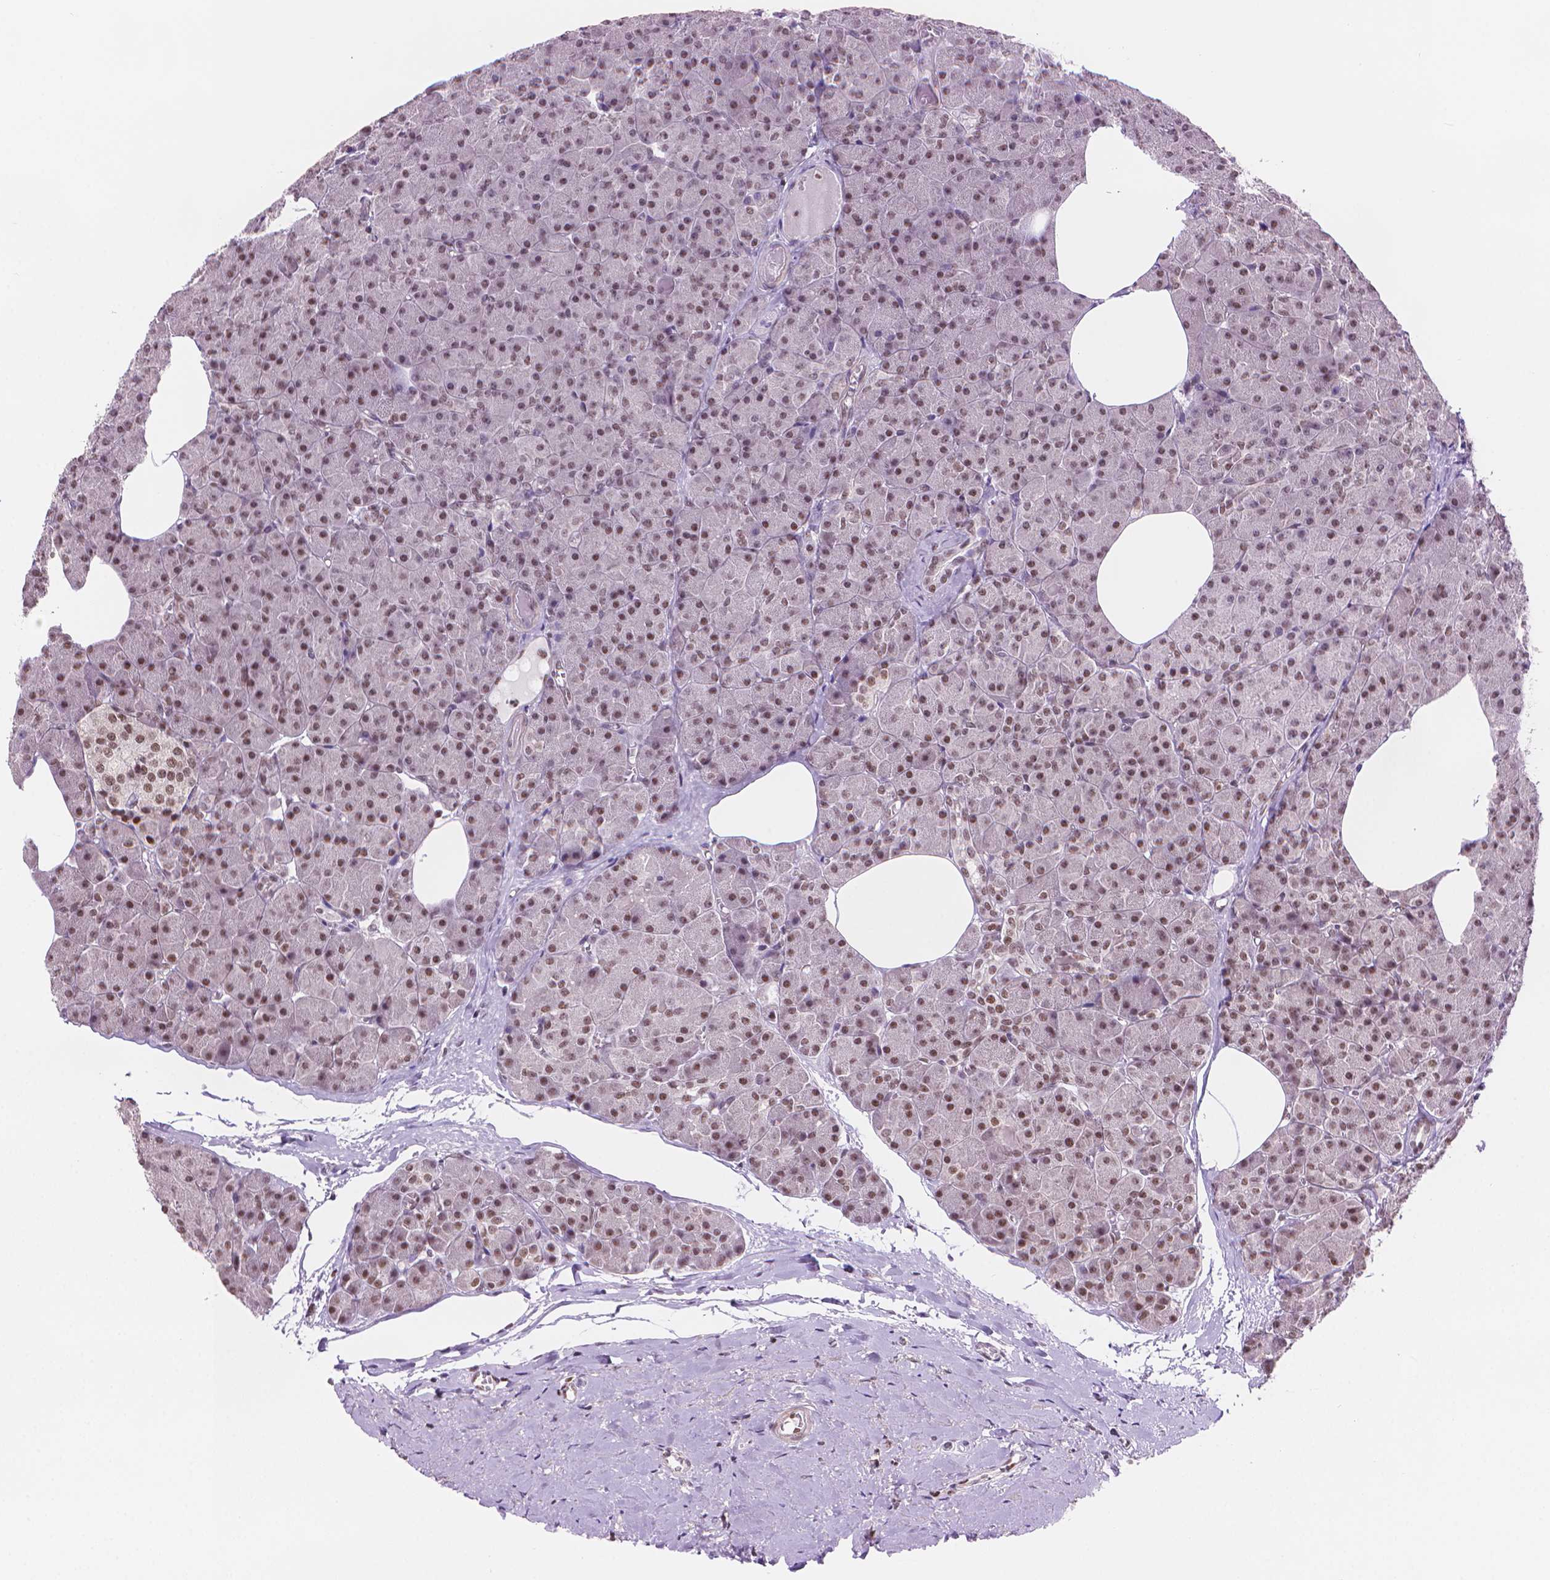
{"staining": {"intensity": "moderate", "quantity": "25%-75%", "location": "nuclear"}, "tissue": "pancreas", "cell_type": "Exocrine glandular cells", "image_type": "normal", "snomed": [{"axis": "morphology", "description": "Normal tissue, NOS"}, {"axis": "topography", "description": "Pancreas"}], "caption": "A photomicrograph of pancreas stained for a protein reveals moderate nuclear brown staining in exocrine glandular cells. Immunohistochemistry stains the protein of interest in brown and the nuclei are stained blue.", "gene": "UBN1", "patient": {"sex": "female", "age": 45}}